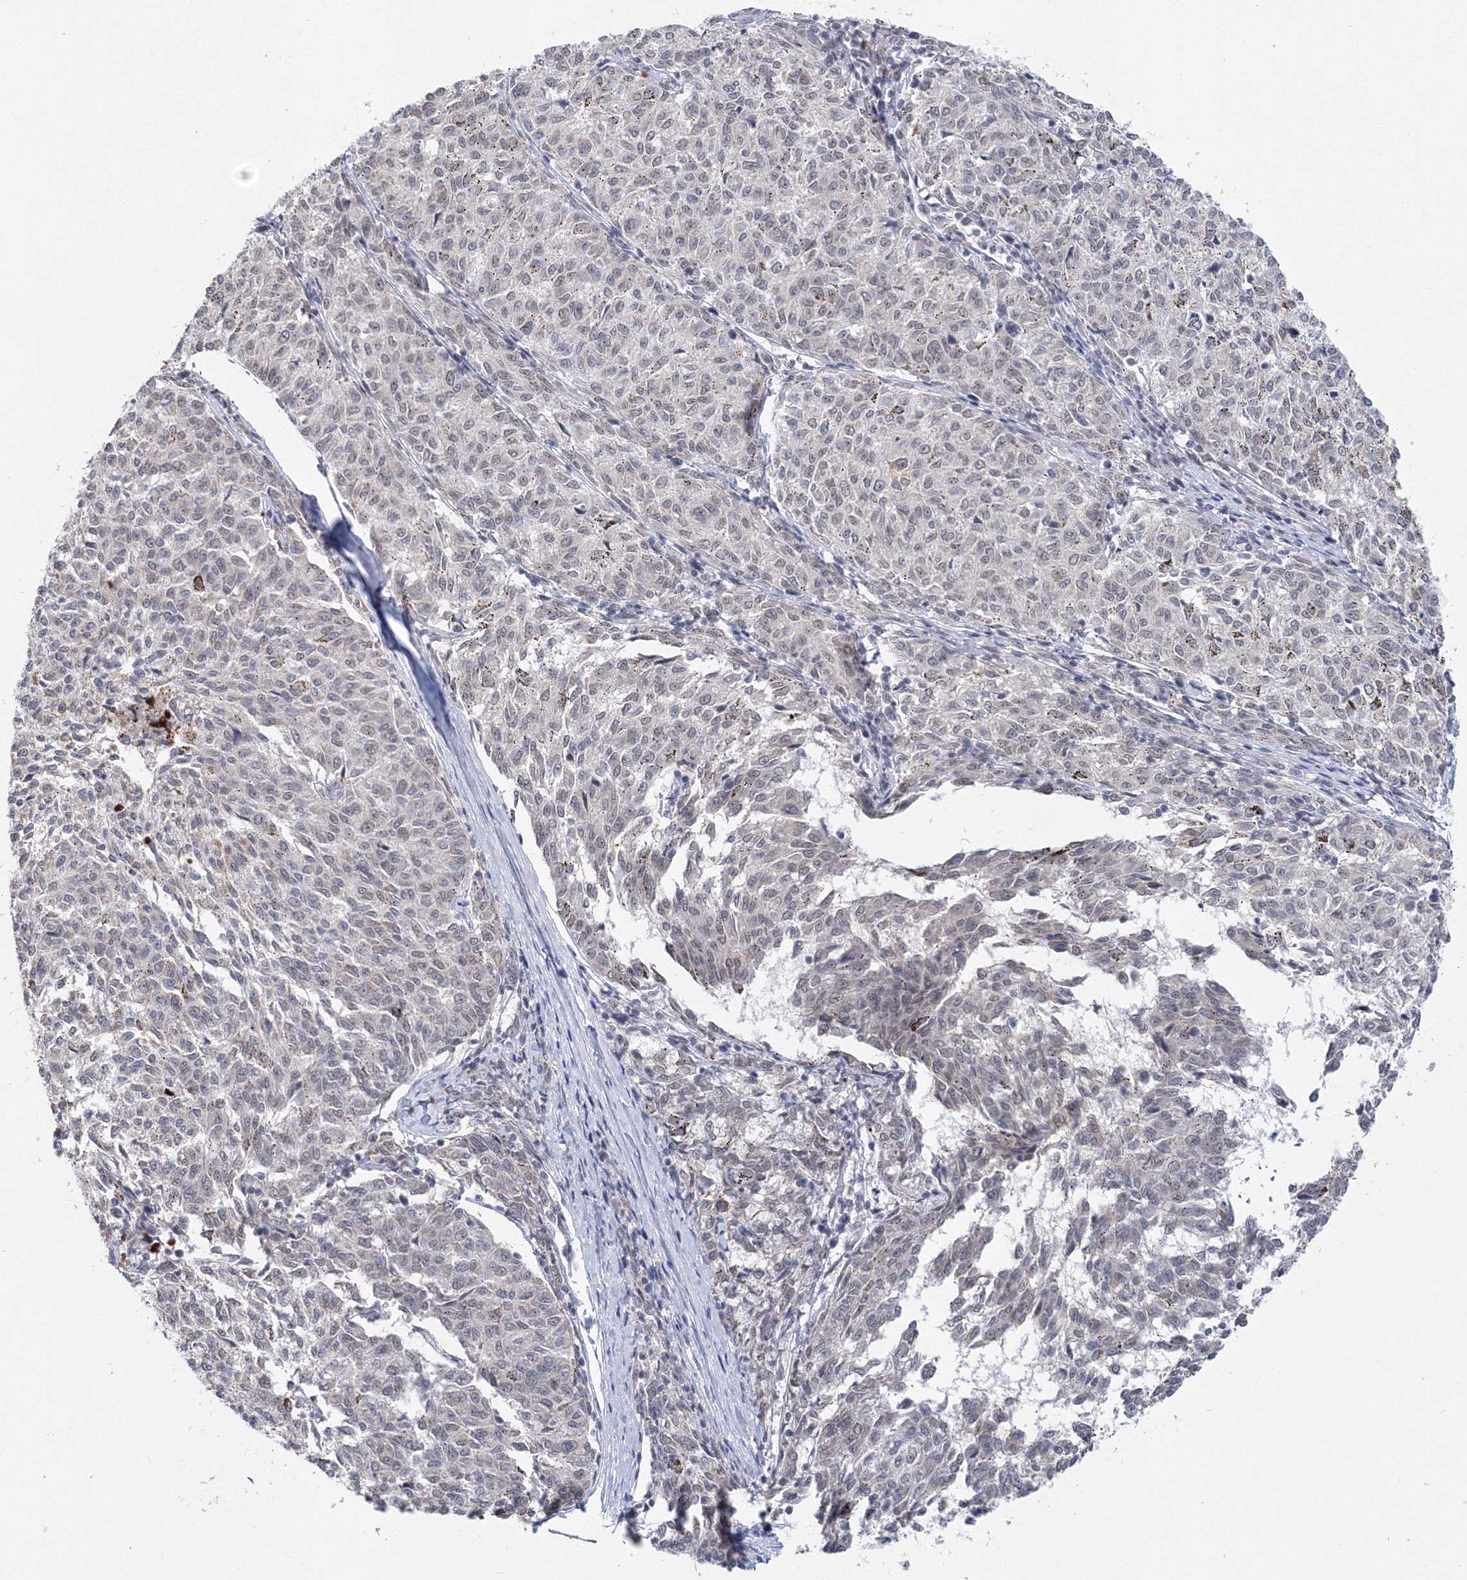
{"staining": {"intensity": "weak", "quantity": "25%-75%", "location": "nuclear"}, "tissue": "melanoma", "cell_type": "Tumor cells", "image_type": "cancer", "snomed": [{"axis": "morphology", "description": "Malignant melanoma, NOS"}, {"axis": "topography", "description": "Skin"}], "caption": "Brown immunohistochemical staining in human malignant melanoma shows weak nuclear positivity in about 25%-75% of tumor cells.", "gene": "SF3B6", "patient": {"sex": "female", "age": 72}}